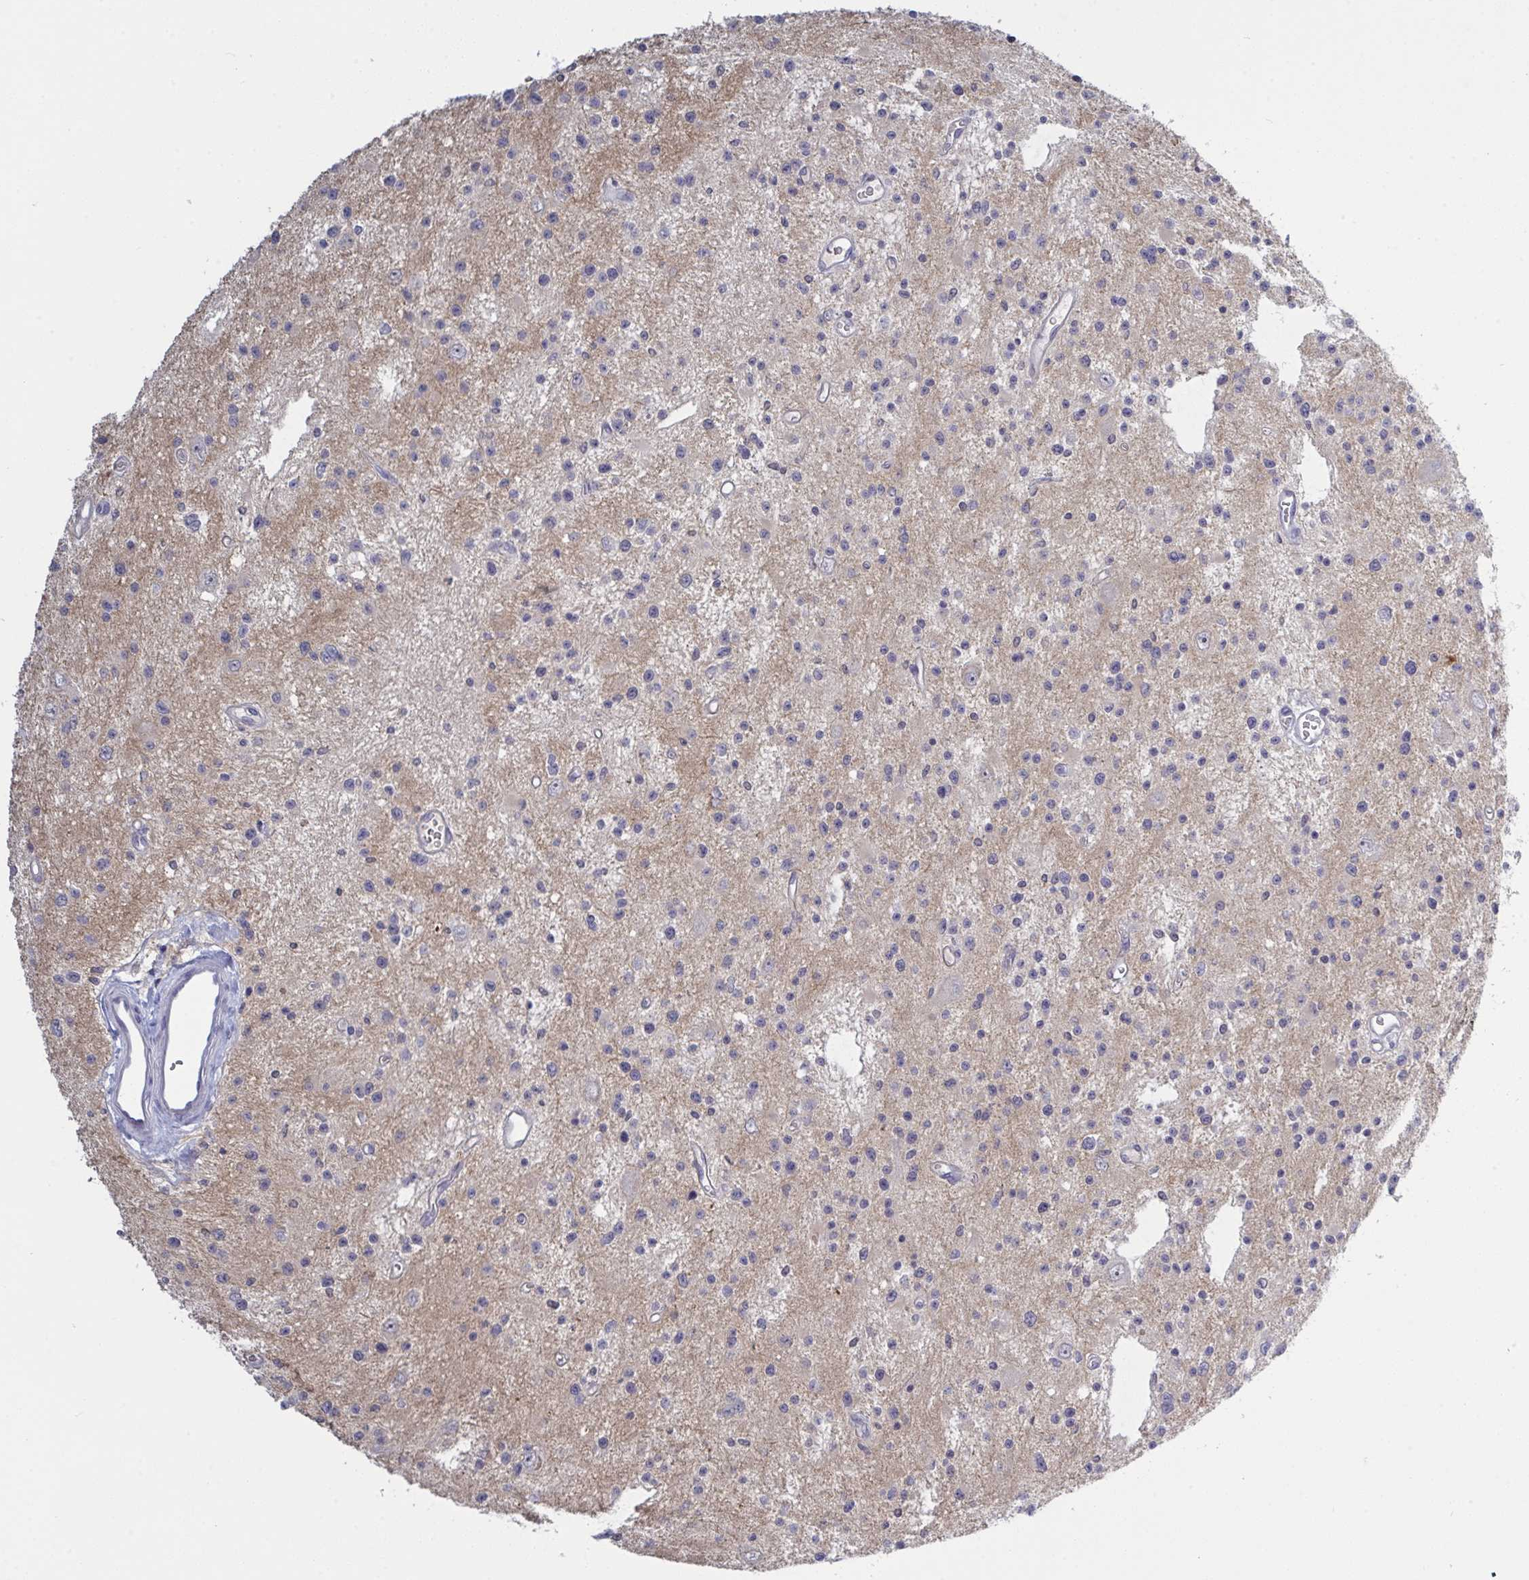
{"staining": {"intensity": "negative", "quantity": "none", "location": "none"}, "tissue": "glioma", "cell_type": "Tumor cells", "image_type": "cancer", "snomed": [{"axis": "morphology", "description": "Glioma, malignant, Low grade"}, {"axis": "topography", "description": "Brain"}], "caption": "Immunohistochemistry image of neoplastic tissue: human glioma stained with DAB (3,3'-diaminobenzidine) reveals no significant protein positivity in tumor cells.", "gene": "ZNF784", "patient": {"sex": "male", "age": 43}}